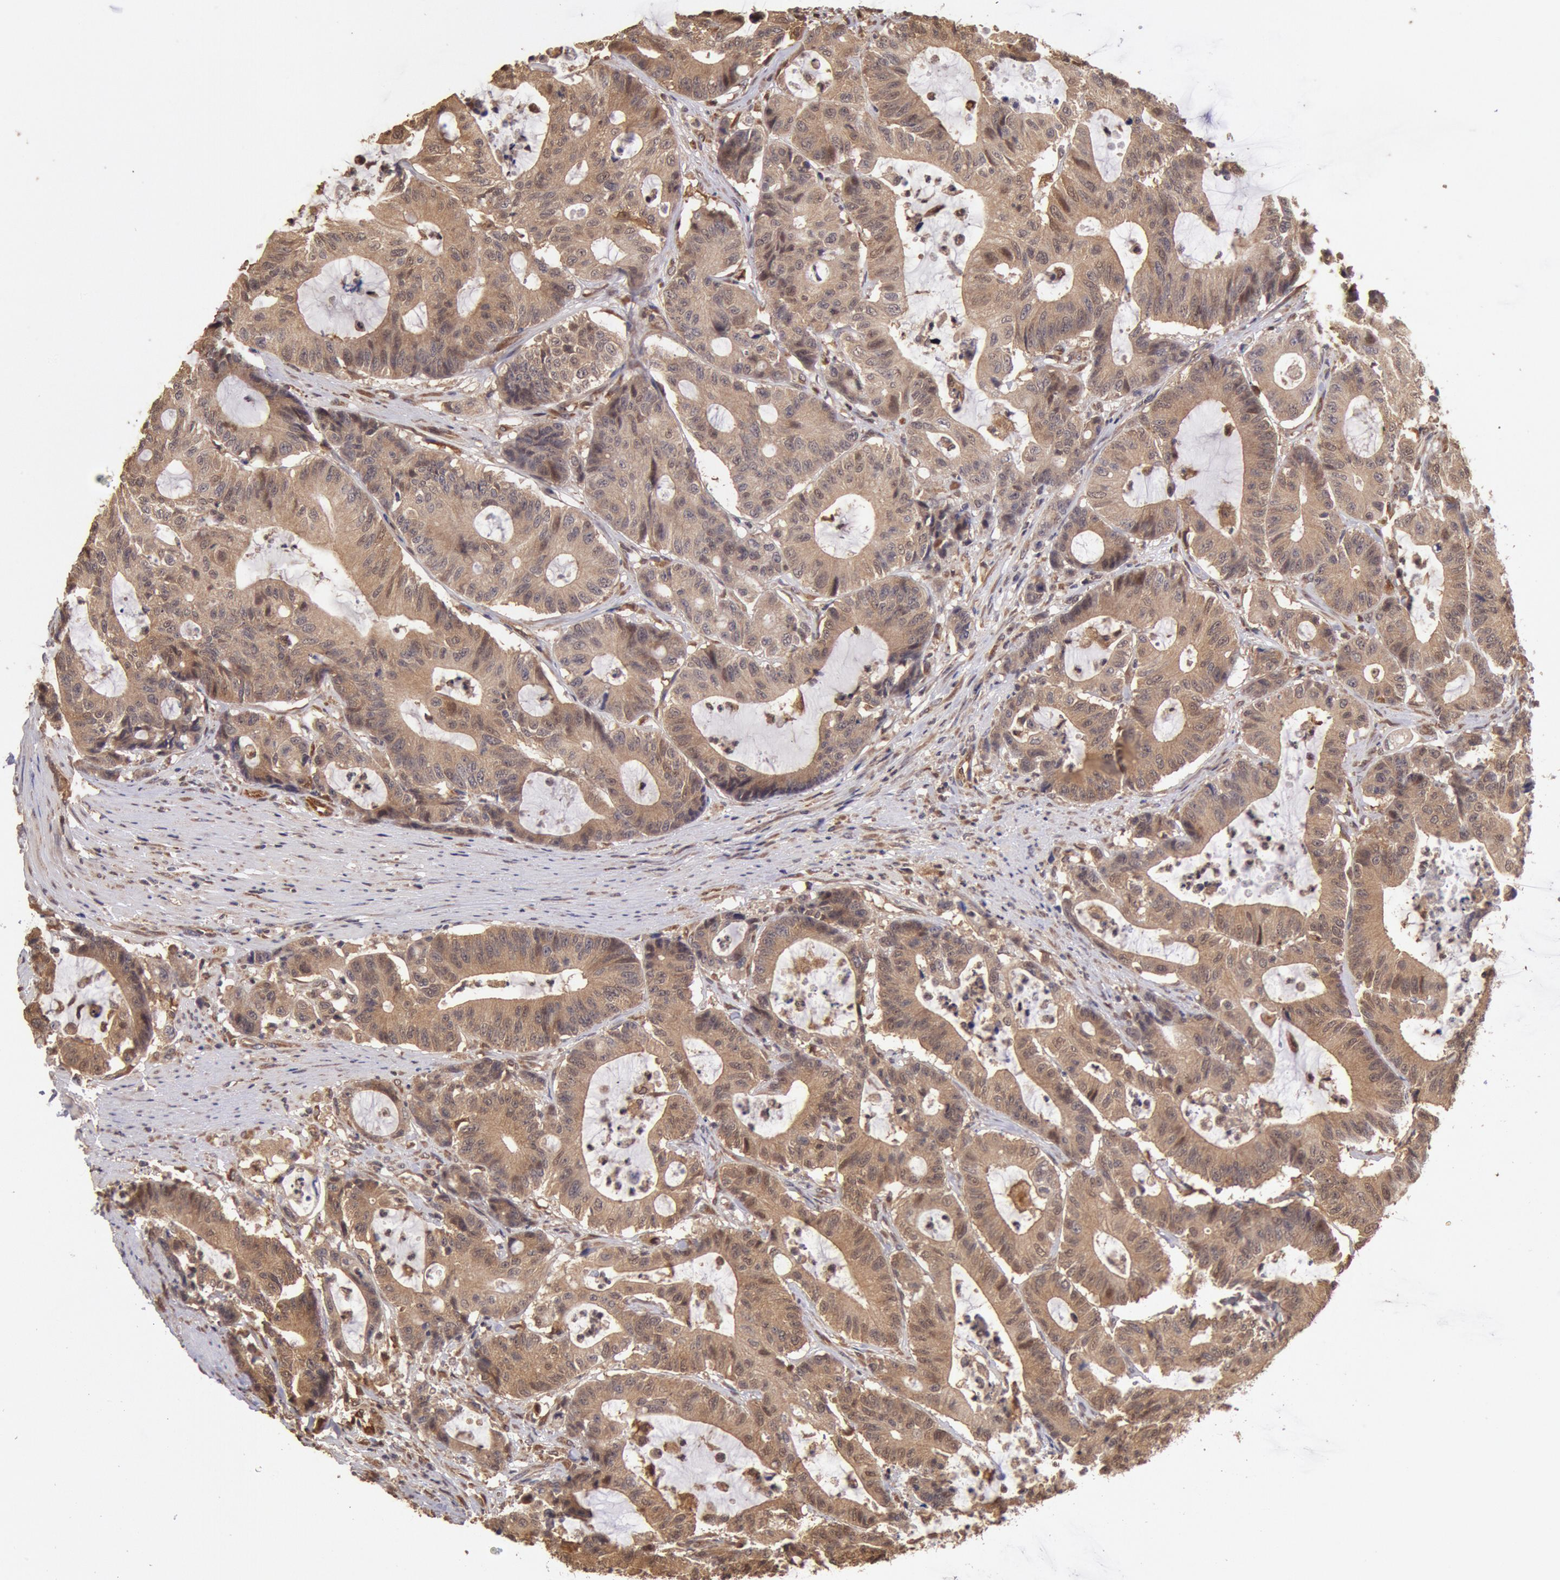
{"staining": {"intensity": "strong", "quantity": ">75%", "location": "cytoplasmic/membranous,nuclear"}, "tissue": "colorectal cancer", "cell_type": "Tumor cells", "image_type": "cancer", "snomed": [{"axis": "morphology", "description": "Adenocarcinoma, NOS"}, {"axis": "topography", "description": "Colon"}], "caption": "Immunohistochemistry histopathology image of human adenocarcinoma (colorectal) stained for a protein (brown), which demonstrates high levels of strong cytoplasmic/membranous and nuclear staining in about >75% of tumor cells.", "gene": "COMT", "patient": {"sex": "female", "age": 84}}